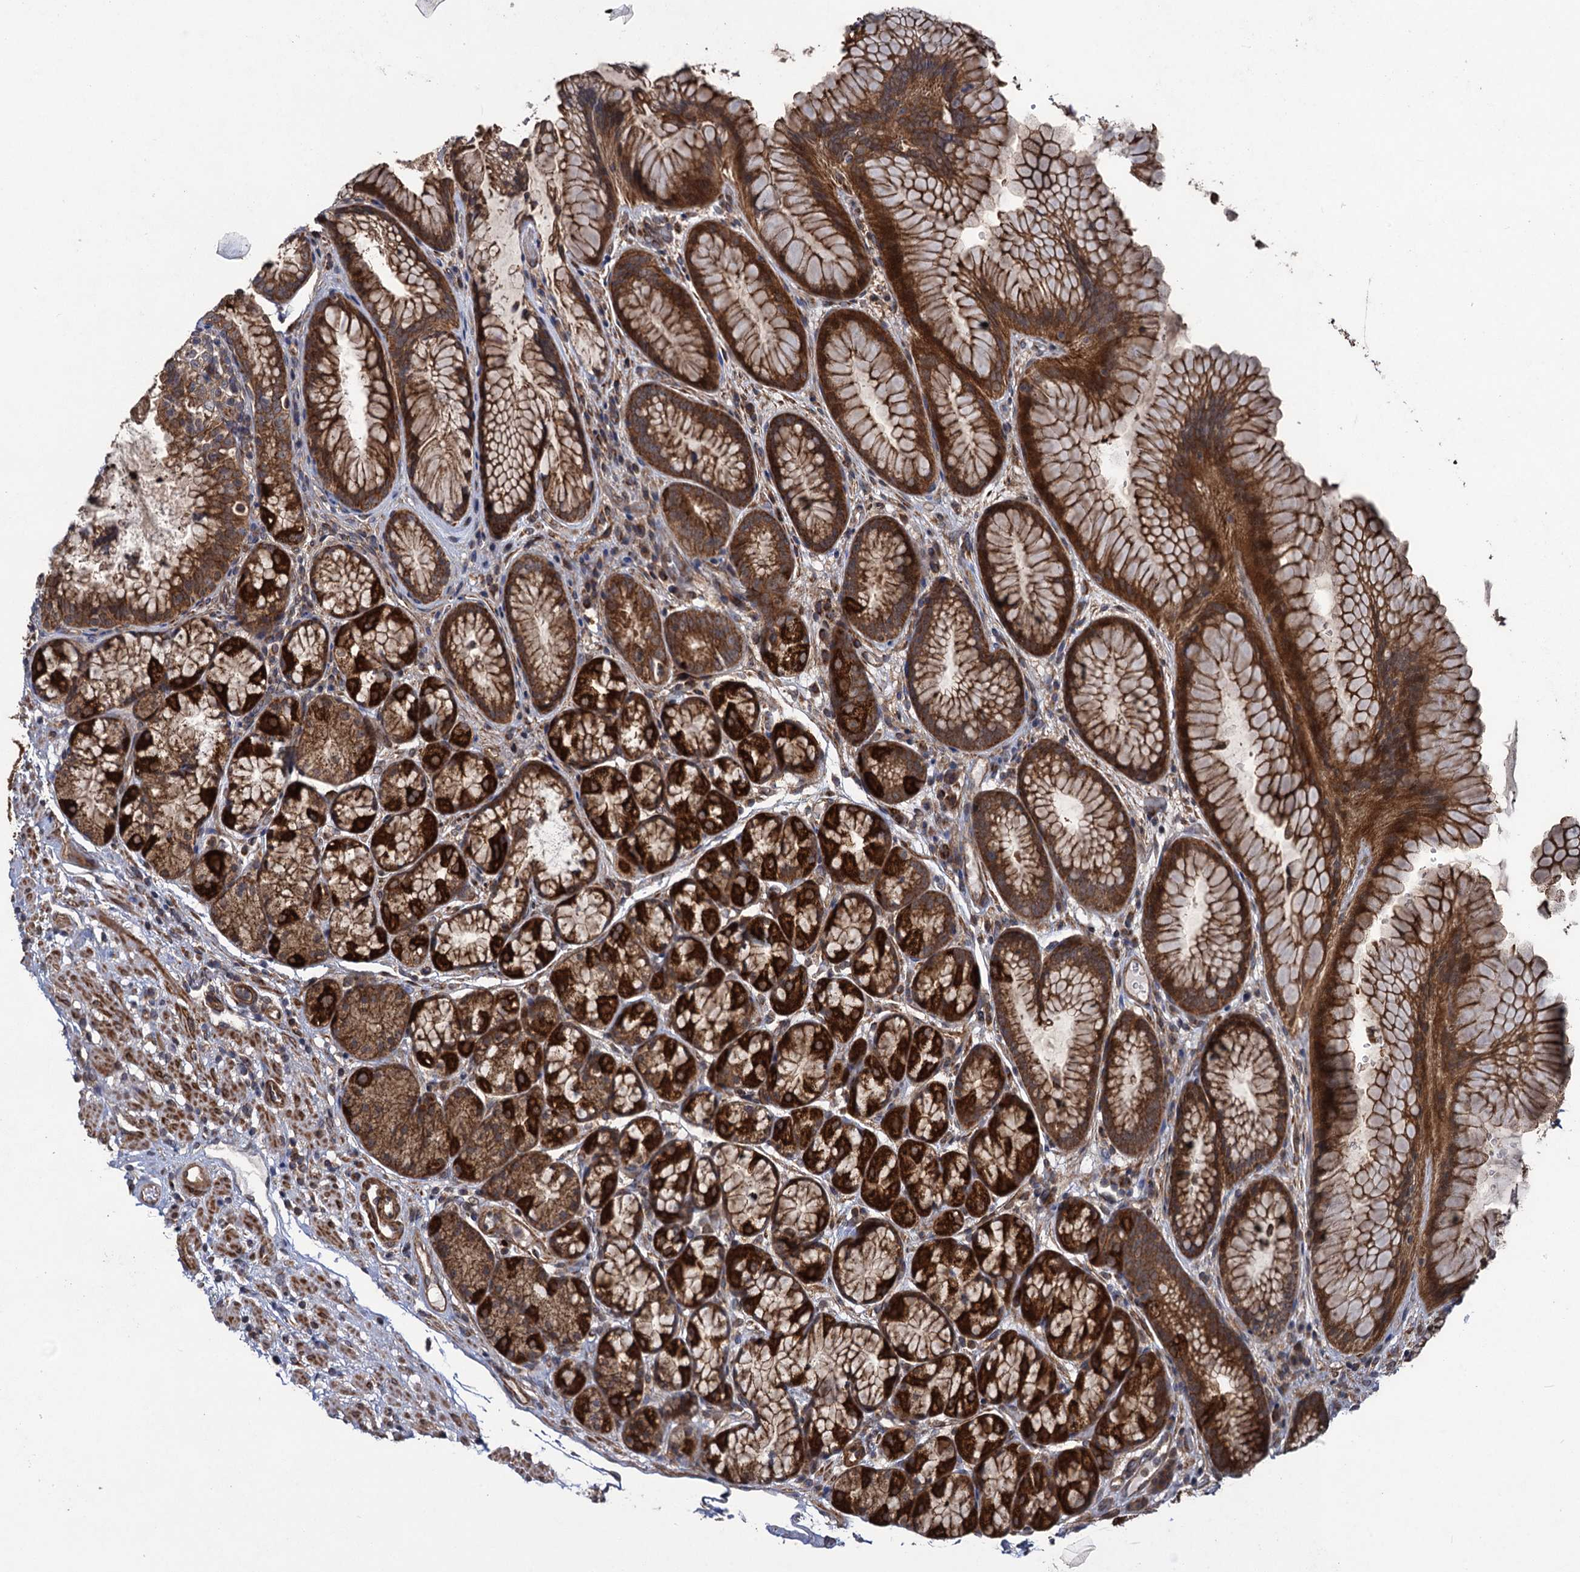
{"staining": {"intensity": "strong", "quantity": ">75%", "location": "cytoplasmic/membranous"}, "tissue": "stomach", "cell_type": "Glandular cells", "image_type": "normal", "snomed": [{"axis": "morphology", "description": "Normal tissue, NOS"}, {"axis": "topography", "description": "Stomach"}], "caption": "Immunohistochemical staining of benign human stomach exhibits high levels of strong cytoplasmic/membranous expression in about >75% of glandular cells.", "gene": "HAUS1", "patient": {"sex": "male", "age": 63}}